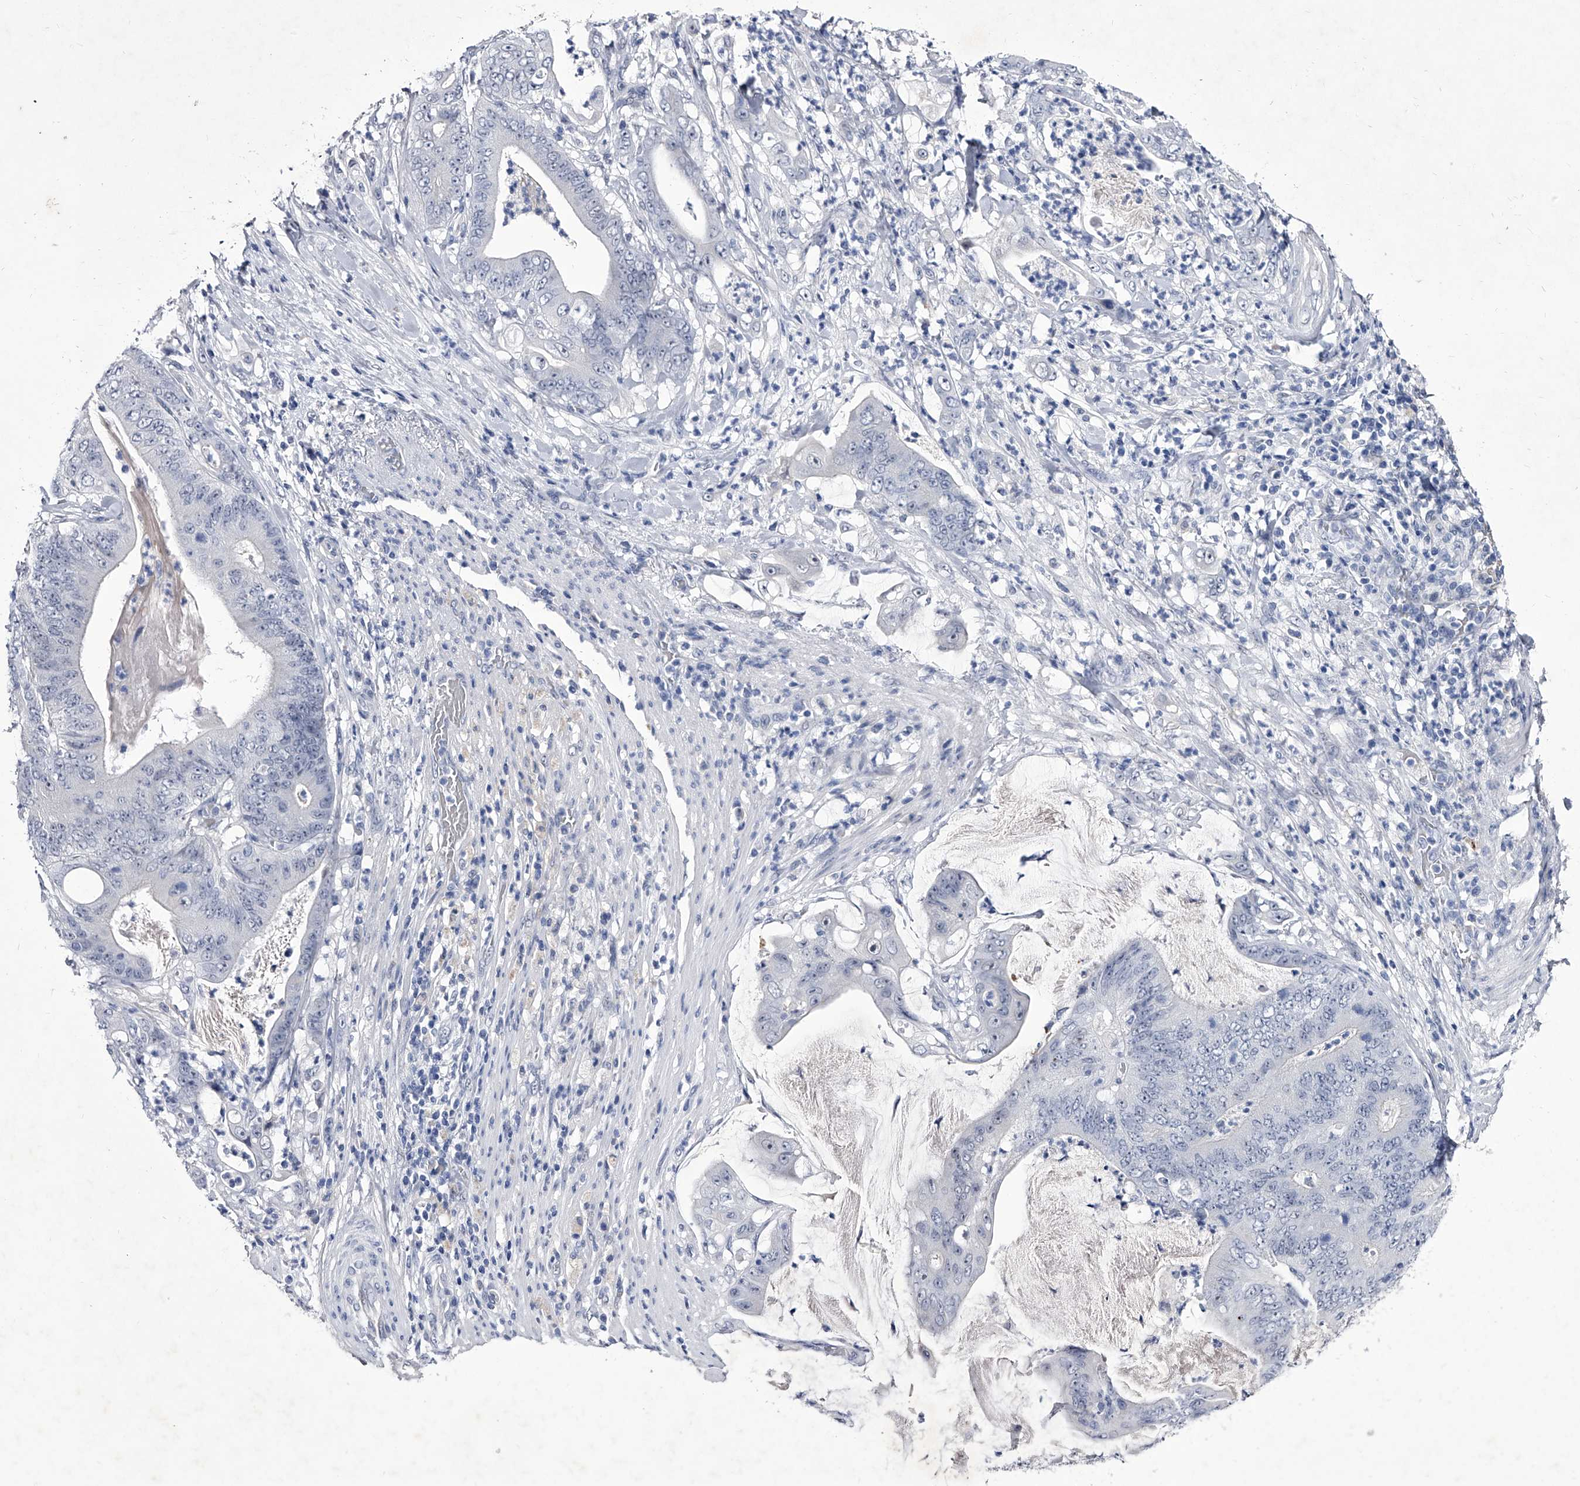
{"staining": {"intensity": "negative", "quantity": "none", "location": "none"}, "tissue": "stomach cancer", "cell_type": "Tumor cells", "image_type": "cancer", "snomed": [{"axis": "morphology", "description": "Adenocarcinoma, NOS"}, {"axis": "topography", "description": "Stomach"}], "caption": "Tumor cells are negative for protein expression in human adenocarcinoma (stomach).", "gene": "CRISP2", "patient": {"sex": "female", "age": 73}}